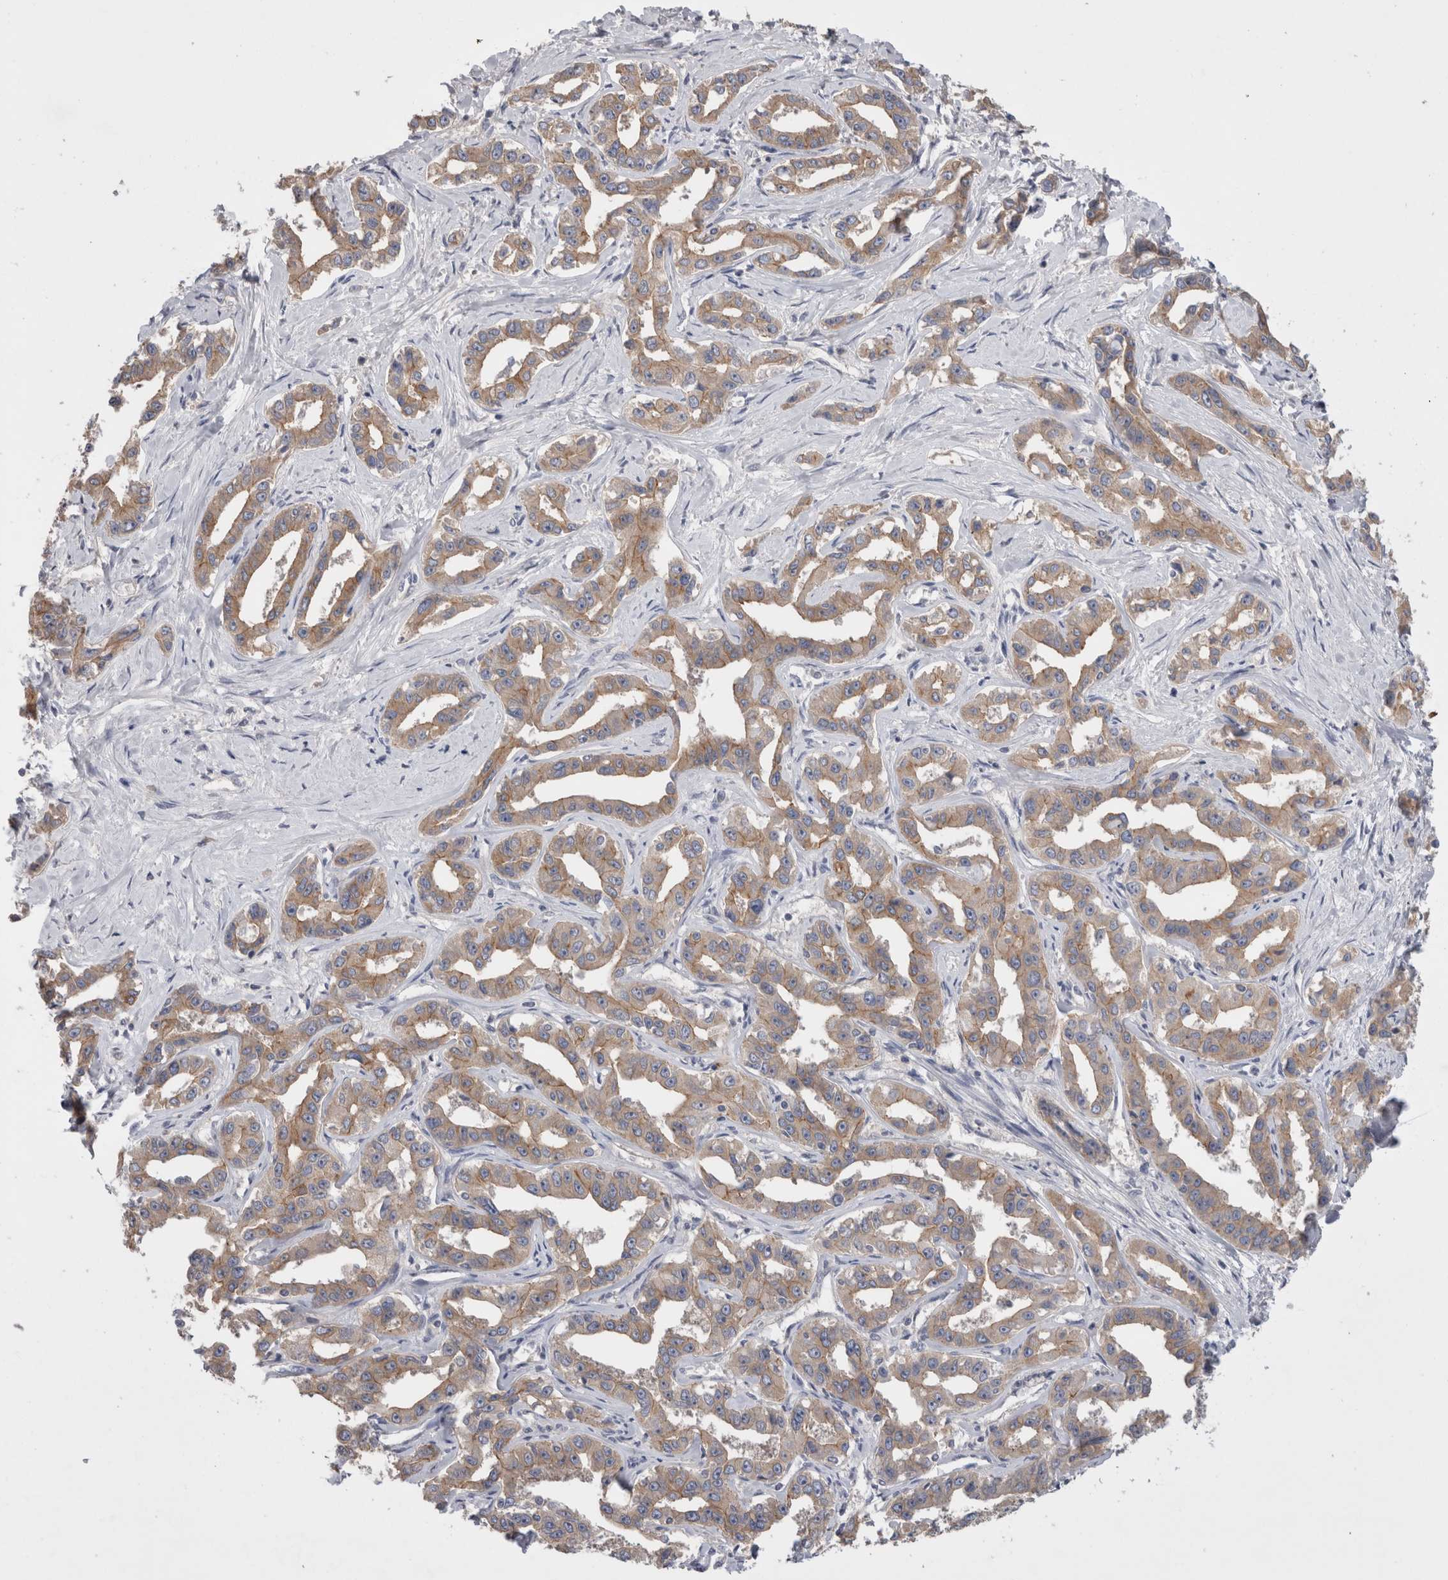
{"staining": {"intensity": "moderate", "quantity": ">75%", "location": "cytoplasmic/membranous"}, "tissue": "liver cancer", "cell_type": "Tumor cells", "image_type": "cancer", "snomed": [{"axis": "morphology", "description": "Cholangiocarcinoma"}, {"axis": "topography", "description": "Liver"}], "caption": "A medium amount of moderate cytoplasmic/membranous positivity is identified in approximately >75% of tumor cells in liver cholangiocarcinoma tissue.", "gene": "OTOR", "patient": {"sex": "male", "age": 59}}